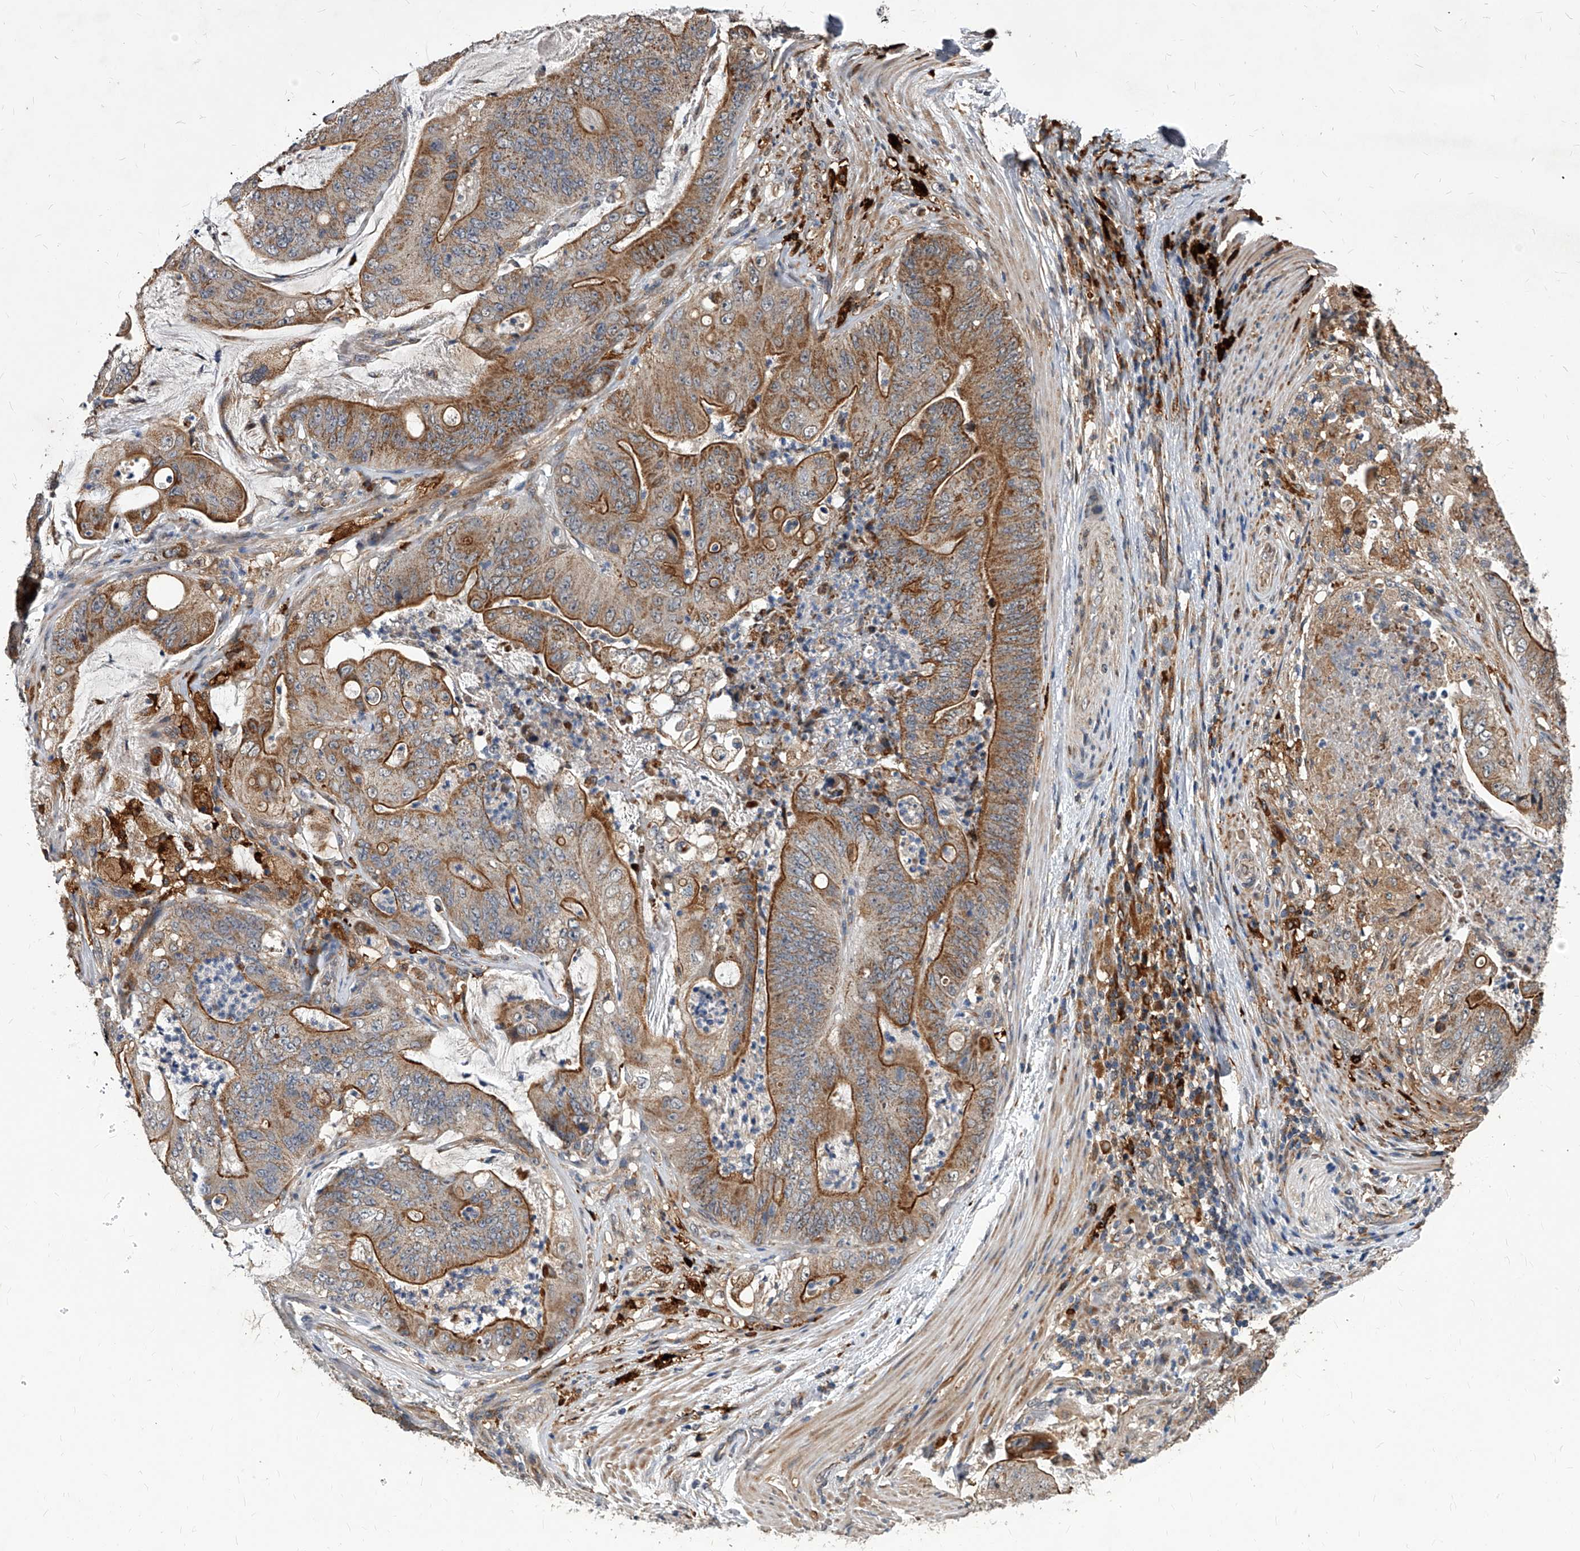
{"staining": {"intensity": "moderate", "quantity": ">75%", "location": "cytoplasmic/membranous"}, "tissue": "stomach cancer", "cell_type": "Tumor cells", "image_type": "cancer", "snomed": [{"axis": "morphology", "description": "Adenocarcinoma, NOS"}, {"axis": "topography", "description": "Stomach"}], "caption": "Protein expression analysis of stomach adenocarcinoma reveals moderate cytoplasmic/membranous expression in approximately >75% of tumor cells.", "gene": "SOBP", "patient": {"sex": "female", "age": 73}}